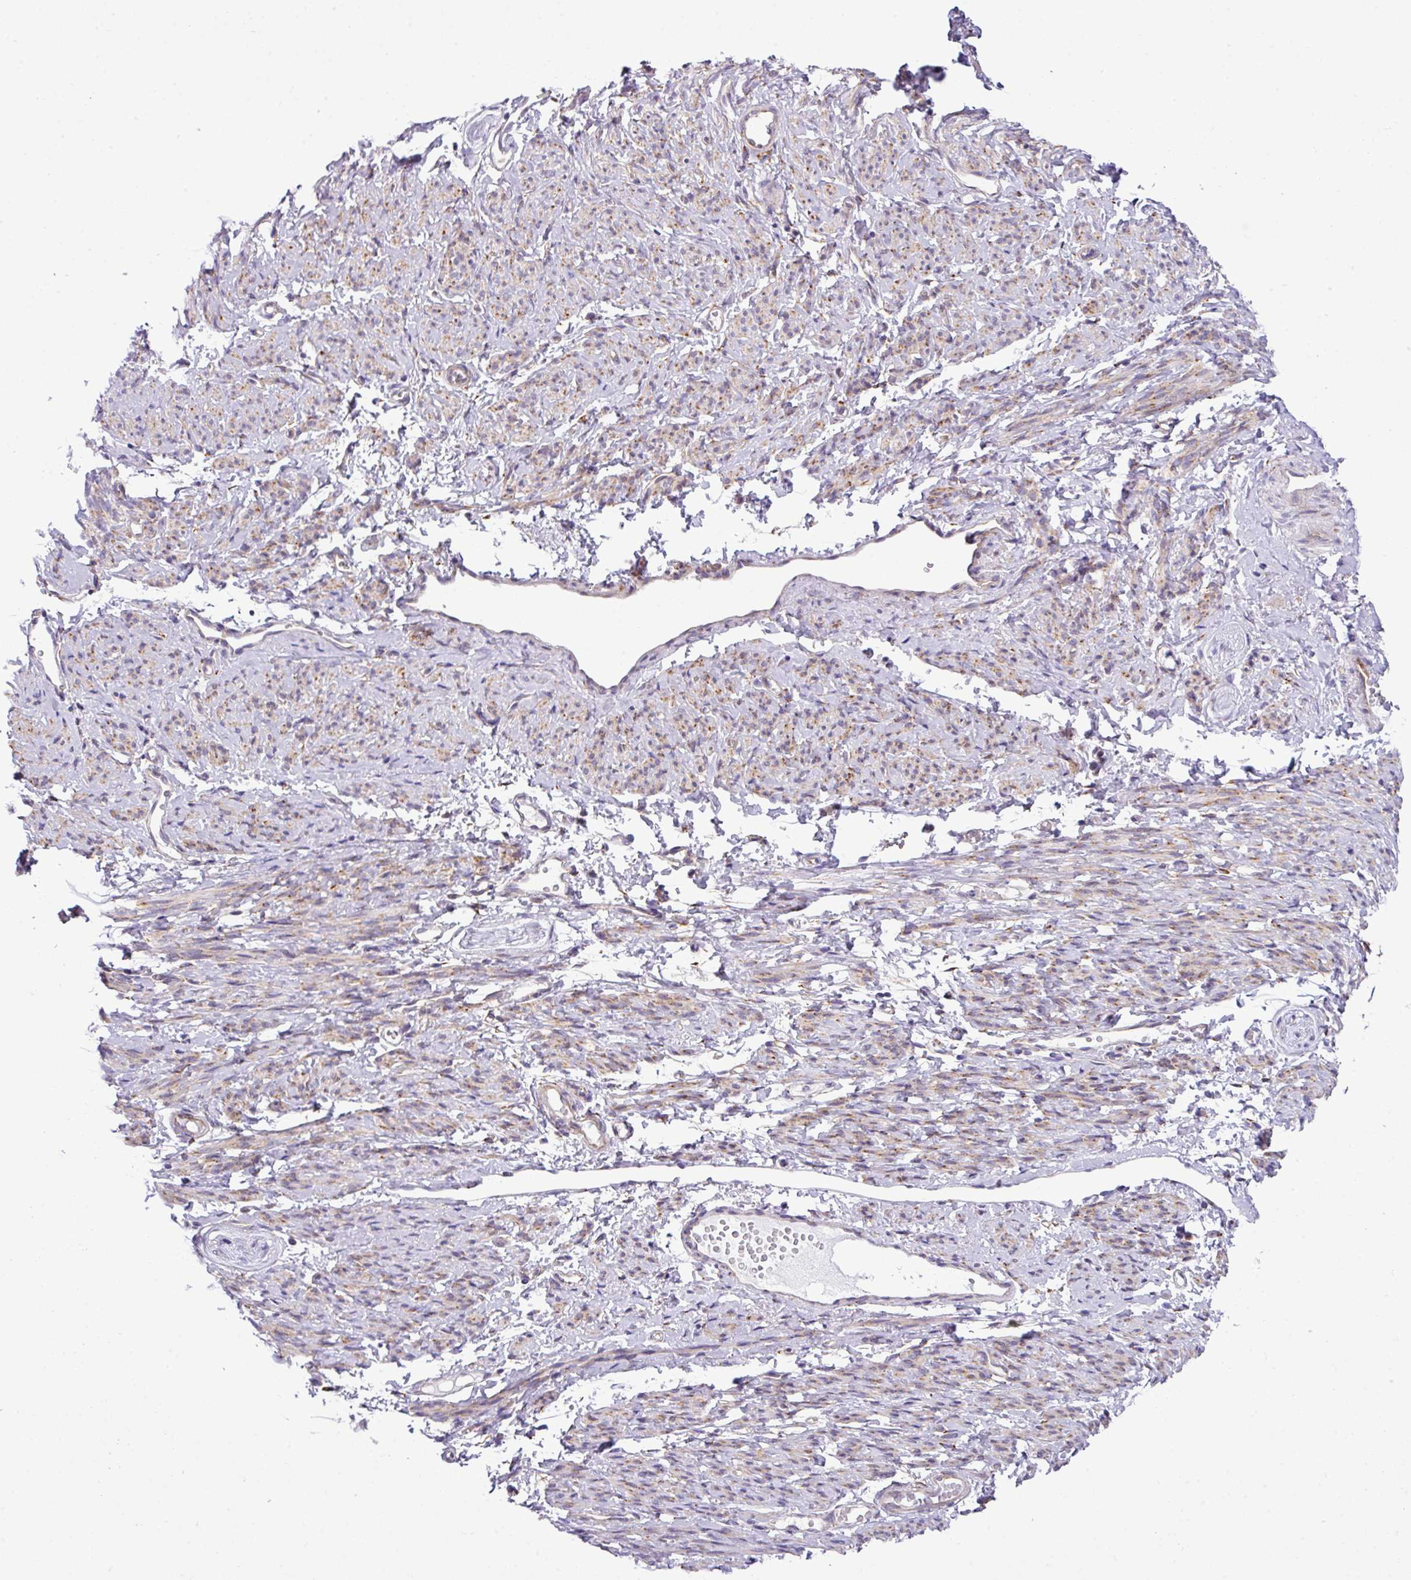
{"staining": {"intensity": "moderate", "quantity": ">75%", "location": "cytoplasmic/membranous"}, "tissue": "smooth muscle", "cell_type": "Smooth muscle cells", "image_type": "normal", "snomed": [{"axis": "morphology", "description": "Normal tissue, NOS"}, {"axis": "topography", "description": "Smooth muscle"}], "caption": "Immunohistochemistry (IHC) image of normal human smooth muscle stained for a protein (brown), which reveals medium levels of moderate cytoplasmic/membranous staining in about >75% of smooth muscle cells.", "gene": "CFAP97", "patient": {"sex": "female", "age": 65}}